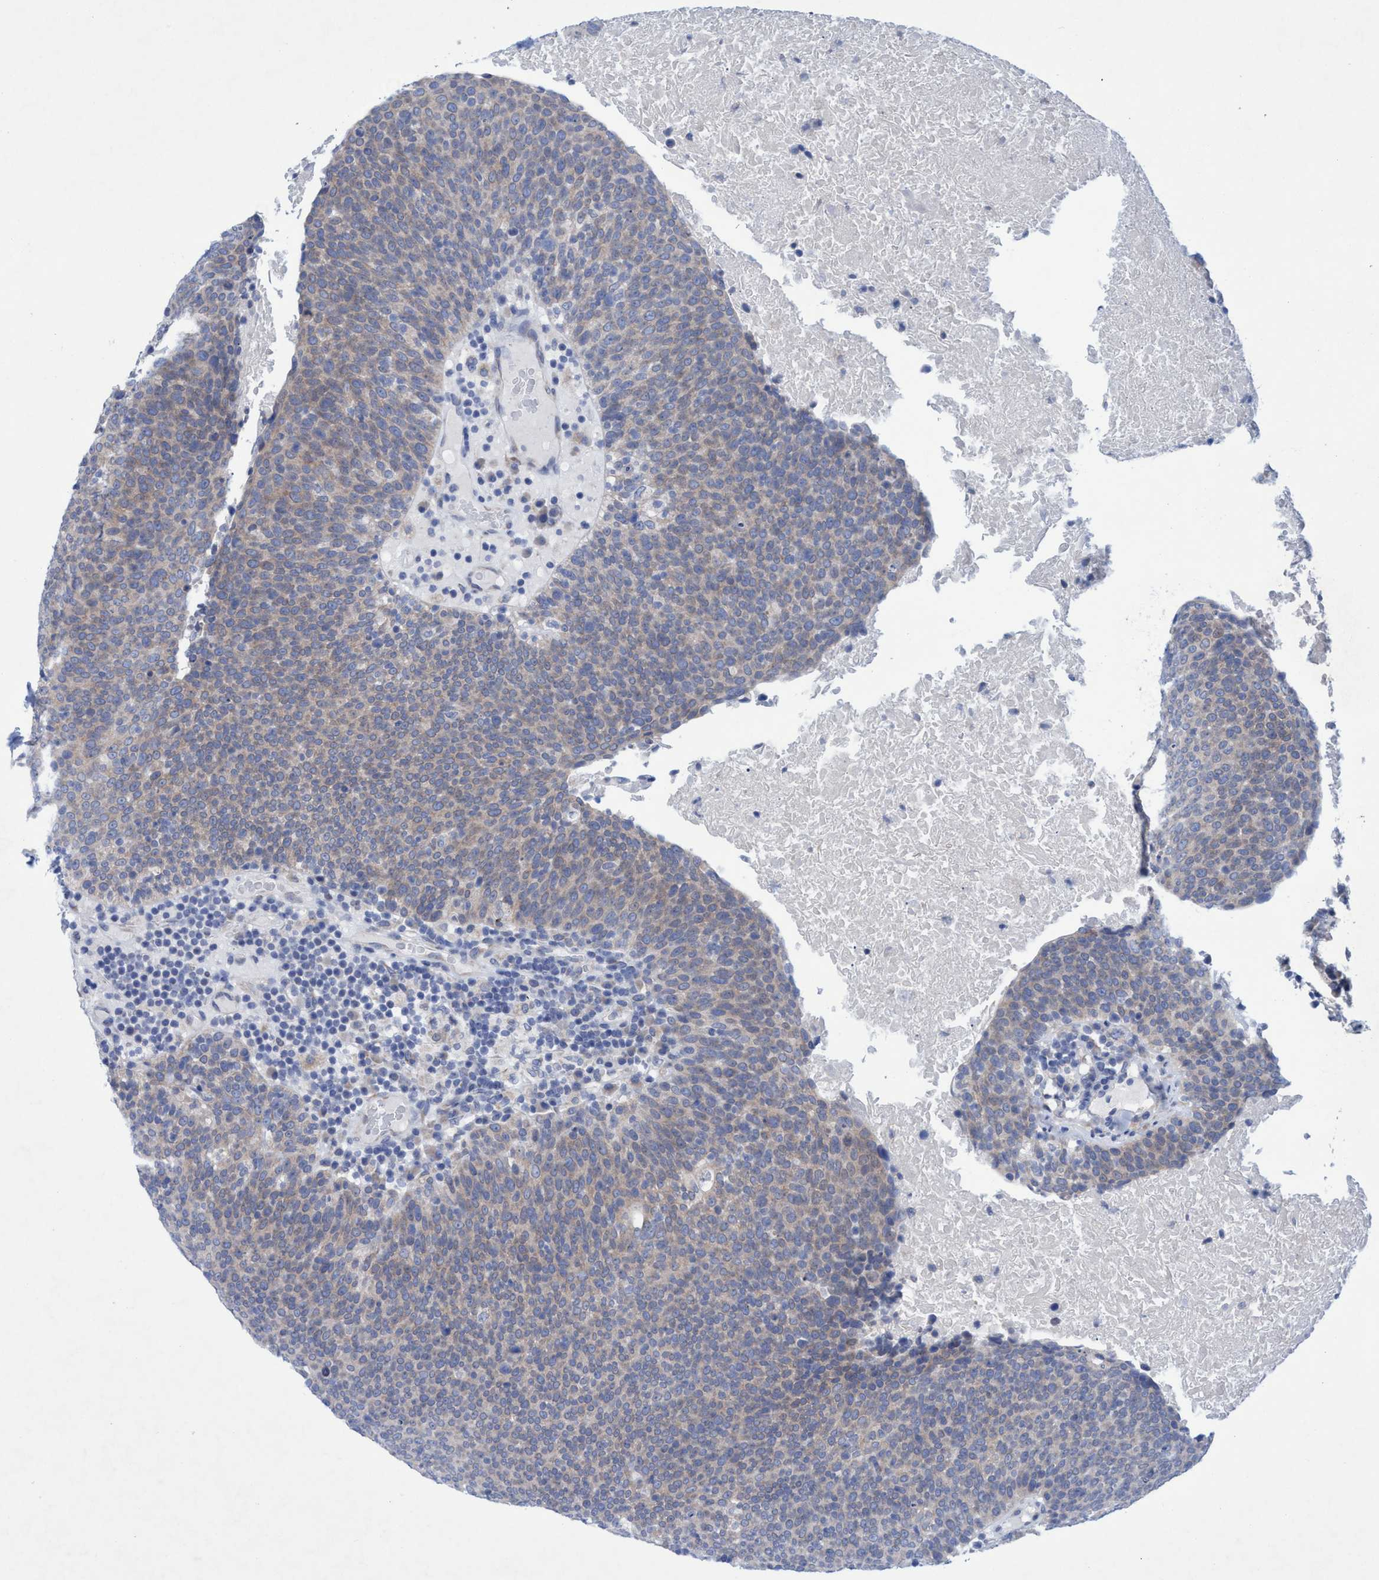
{"staining": {"intensity": "weak", "quantity": ">75%", "location": "cytoplasmic/membranous"}, "tissue": "head and neck cancer", "cell_type": "Tumor cells", "image_type": "cancer", "snomed": [{"axis": "morphology", "description": "Squamous cell carcinoma, NOS"}, {"axis": "morphology", "description": "Squamous cell carcinoma, metastatic, NOS"}, {"axis": "topography", "description": "Lymph node"}, {"axis": "topography", "description": "Head-Neck"}], "caption": "An image of squamous cell carcinoma (head and neck) stained for a protein demonstrates weak cytoplasmic/membranous brown staining in tumor cells.", "gene": "RSAD1", "patient": {"sex": "male", "age": 62}}